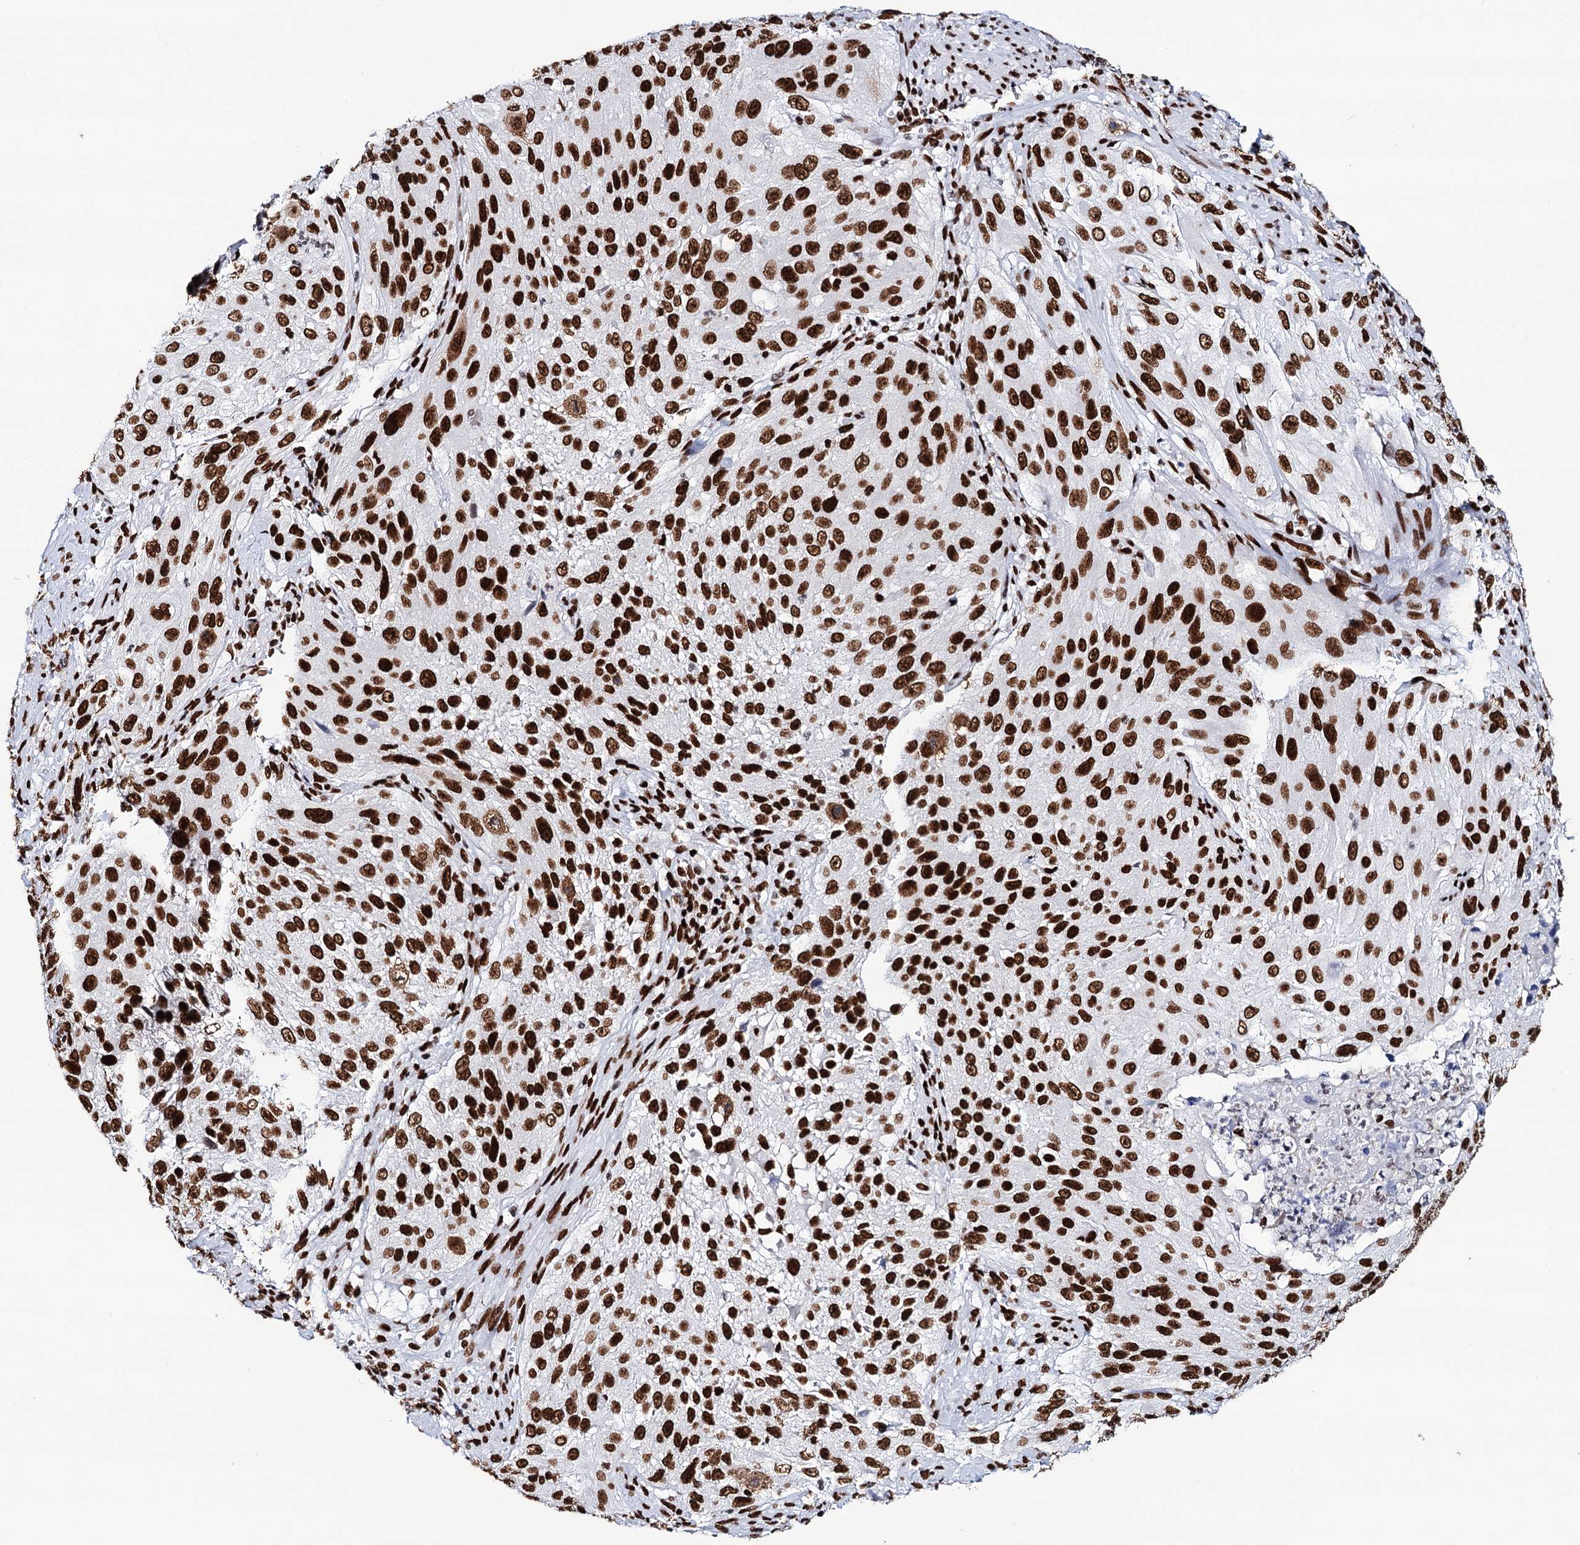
{"staining": {"intensity": "strong", "quantity": ">75%", "location": "nuclear"}, "tissue": "cervical cancer", "cell_type": "Tumor cells", "image_type": "cancer", "snomed": [{"axis": "morphology", "description": "Squamous cell carcinoma, NOS"}, {"axis": "topography", "description": "Cervix"}], "caption": "The micrograph demonstrates a brown stain indicating the presence of a protein in the nuclear of tumor cells in cervical squamous cell carcinoma.", "gene": "MATR3", "patient": {"sex": "female", "age": 42}}